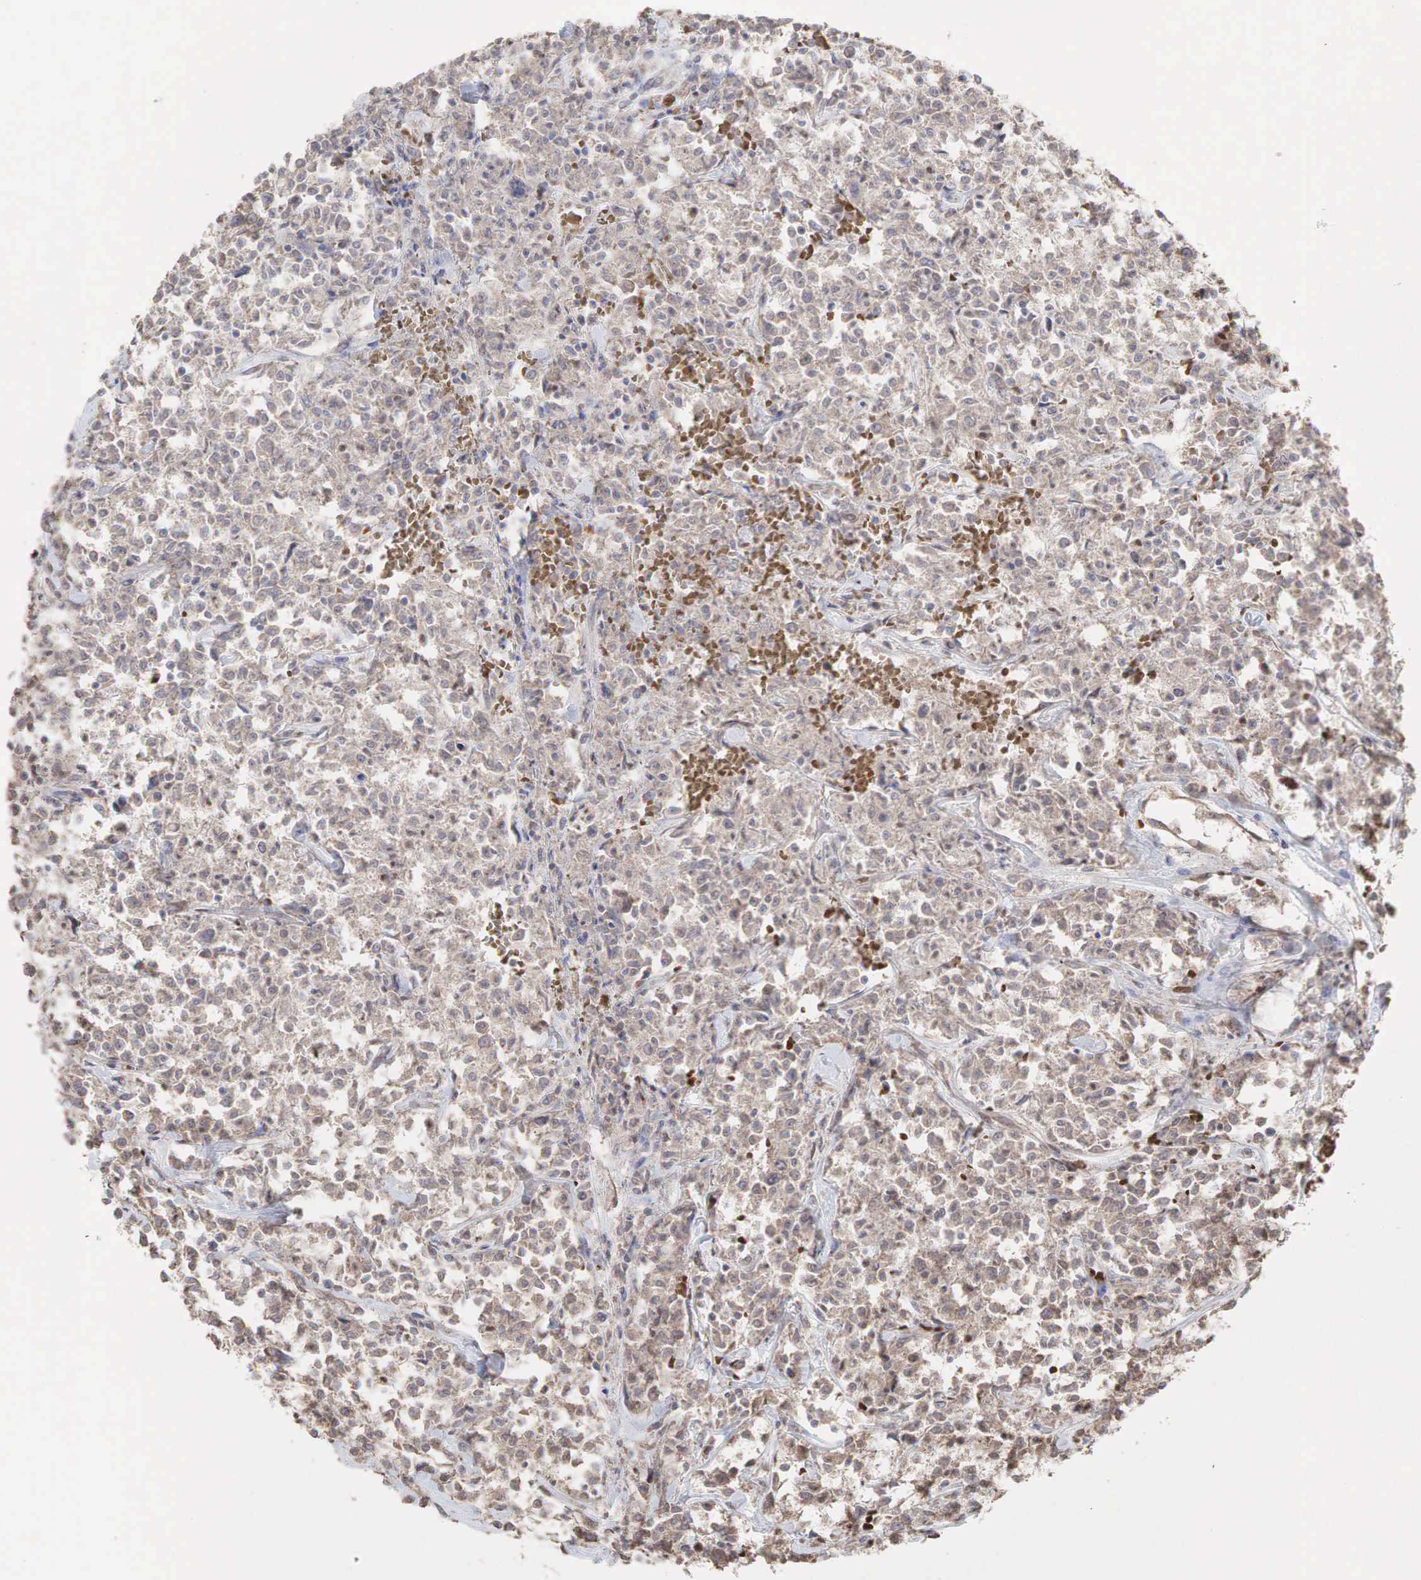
{"staining": {"intensity": "weak", "quantity": ">75%", "location": "cytoplasmic/membranous"}, "tissue": "lymphoma", "cell_type": "Tumor cells", "image_type": "cancer", "snomed": [{"axis": "morphology", "description": "Malignant lymphoma, non-Hodgkin's type, Low grade"}, {"axis": "topography", "description": "Small intestine"}], "caption": "Human lymphoma stained for a protein (brown) demonstrates weak cytoplasmic/membranous positive expression in approximately >75% of tumor cells.", "gene": "PABPC5", "patient": {"sex": "female", "age": 59}}